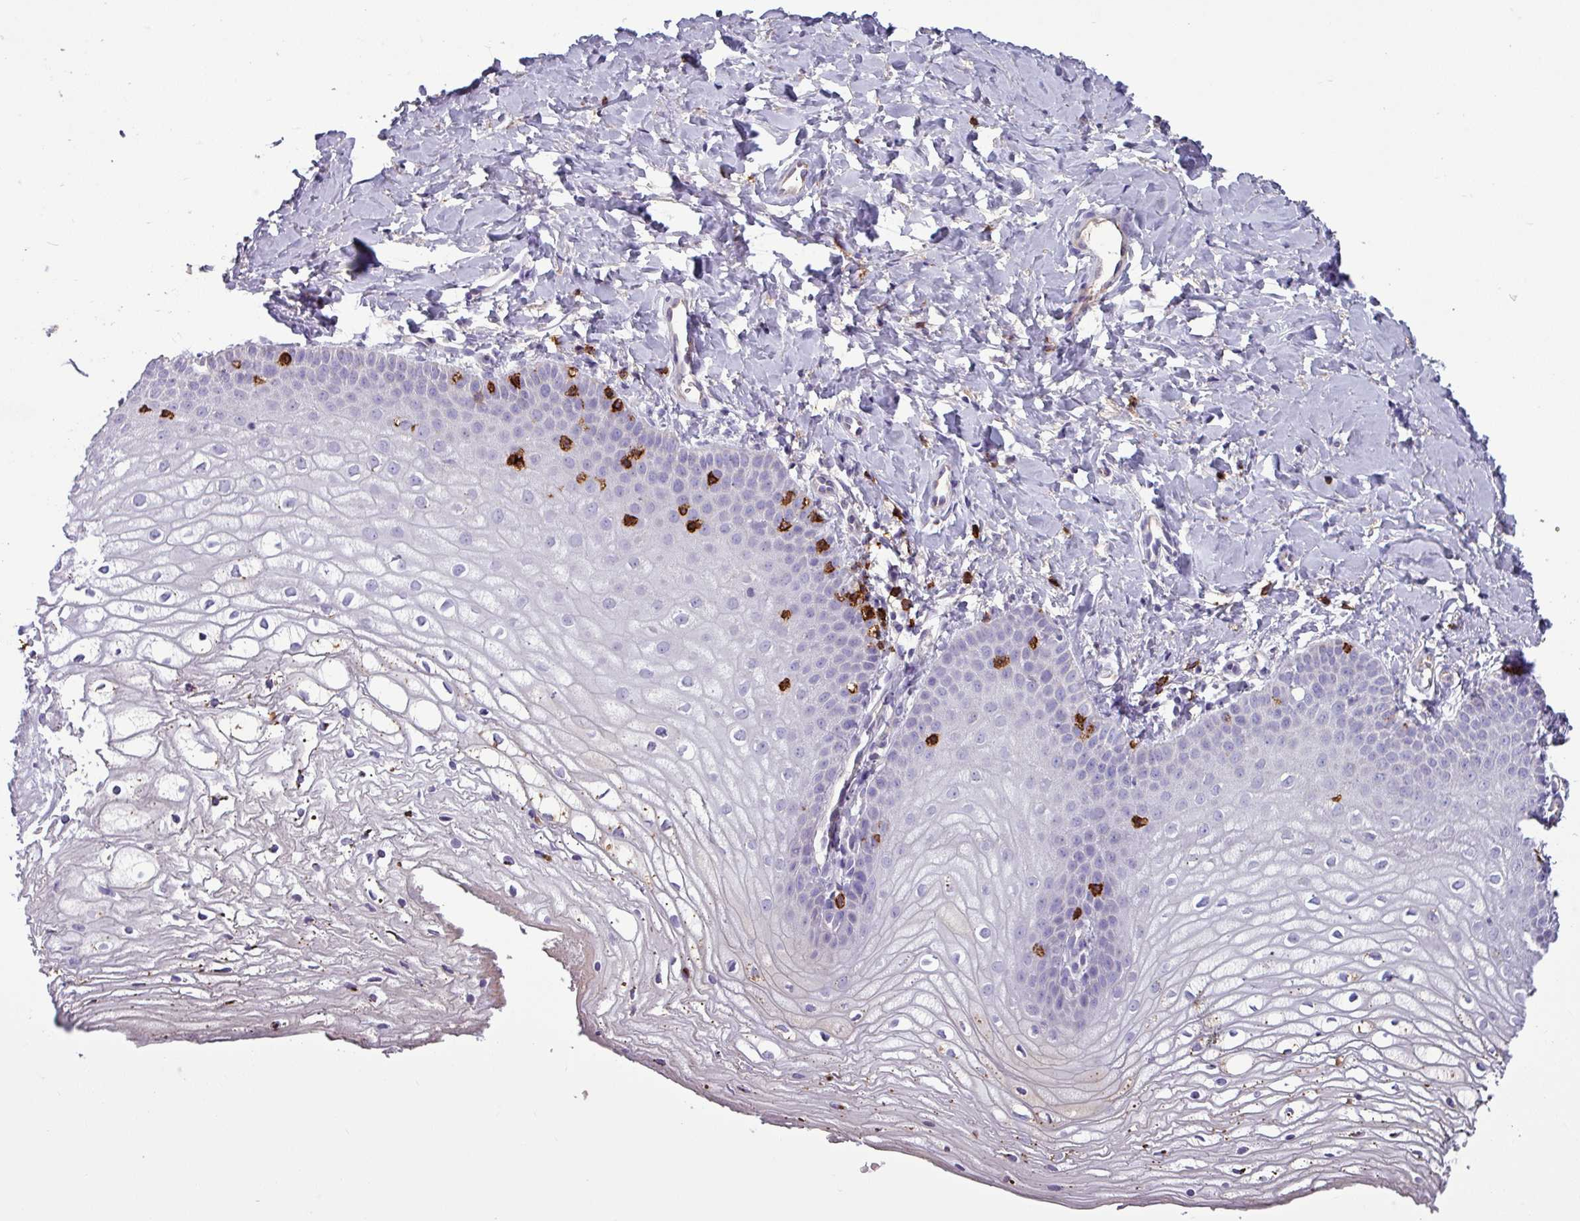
{"staining": {"intensity": "negative", "quantity": "none", "location": "none"}, "tissue": "vagina", "cell_type": "Squamous epithelial cells", "image_type": "normal", "snomed": [{"axis": "morphology", "description": "Normal tissue, NOS"}, {"axis": "topography", "description": "Vagina"}], "caption": "DAB (3,3'-diaminobenzidine) immunohistochemical staining of normal human vagina demonstrates no significant positivity in squamous epithelial cells. Brightfield microscopy of immunohistochemistry stained with DAB (brown) and hematoxylin (blue), captured at high magnification.", "gene": "CD8A", "patient": {"sex": "female", "age": 68}}